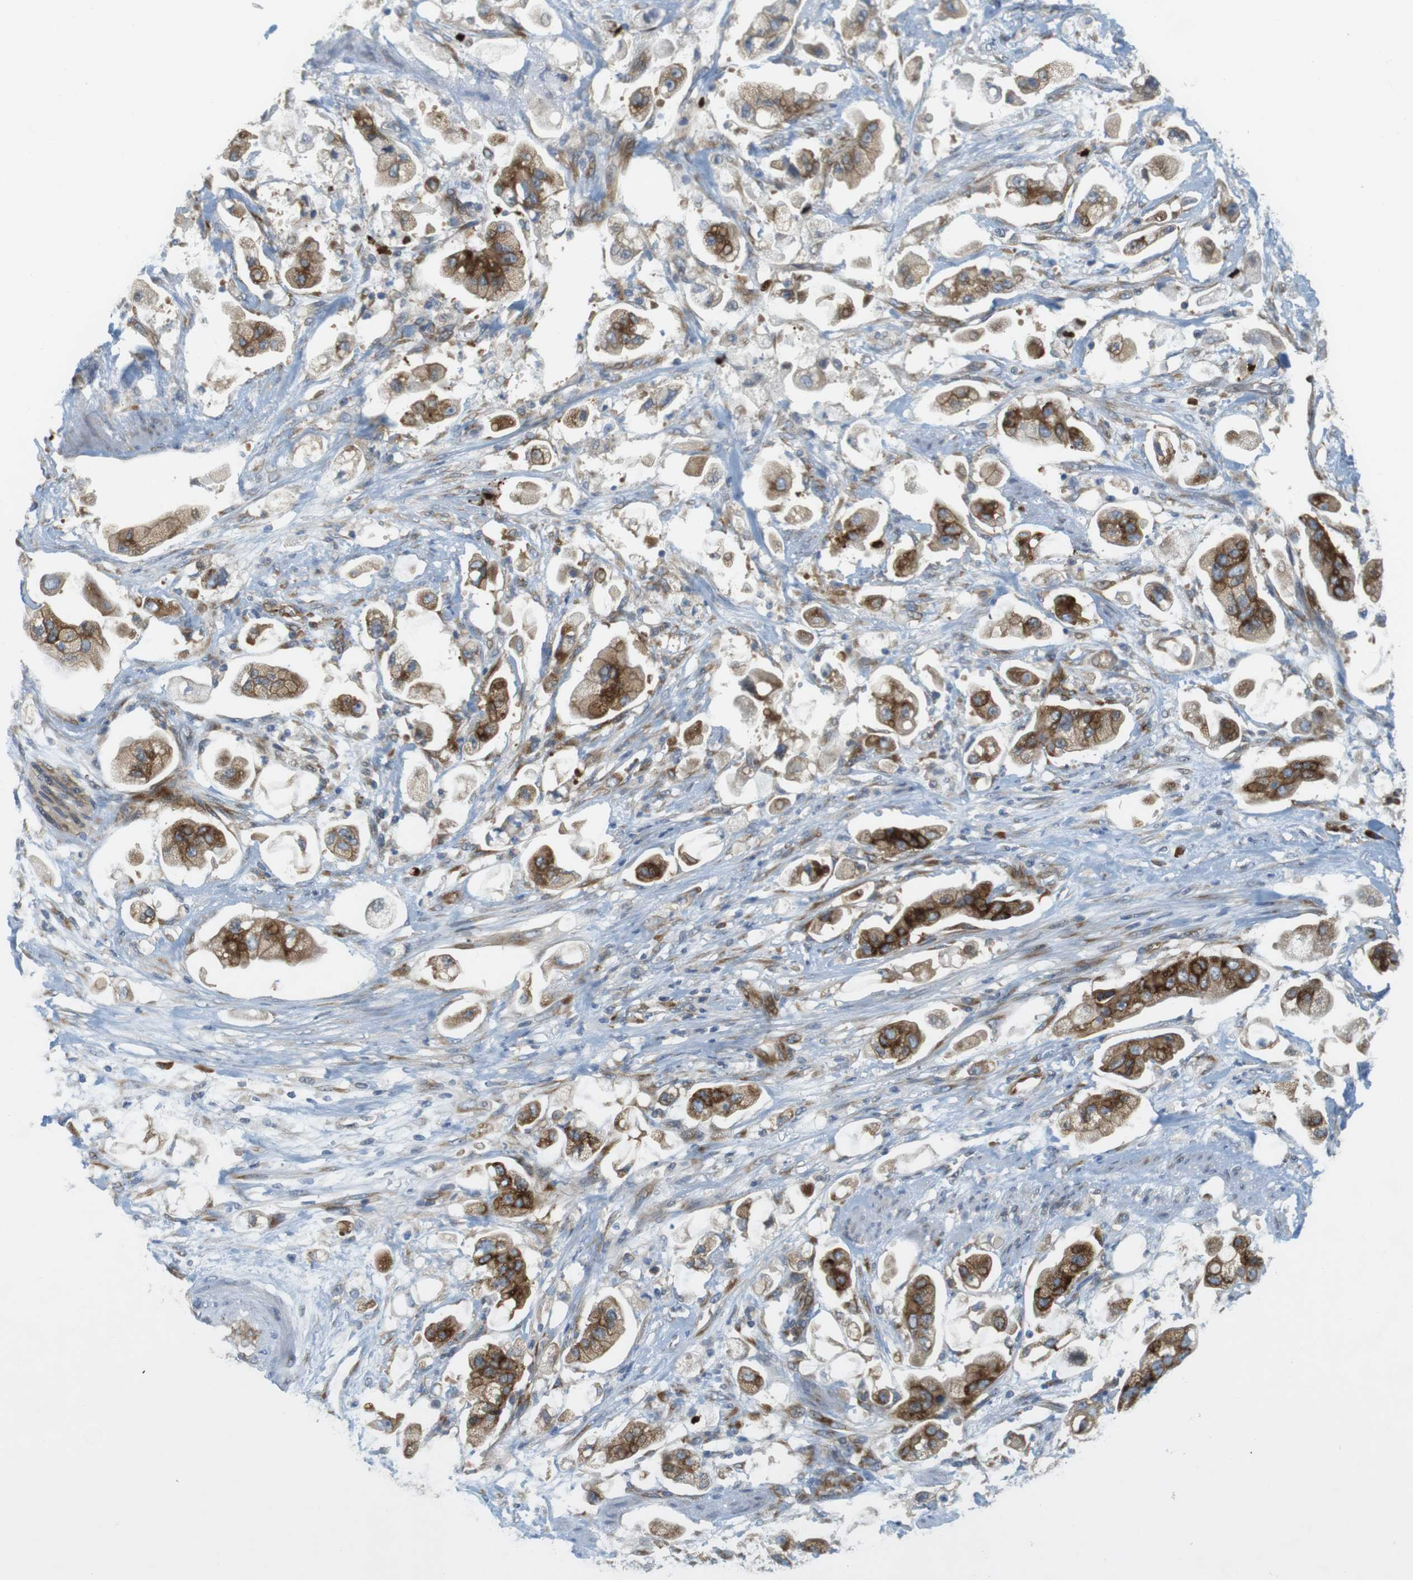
{"staining": {"intensity": "strong", "quantity": ">75%", "location": "cytoplasmic/membranous"}, "tissue": "stomach cancer", "cell_type": "Tumor cells", "image_type": "cancer", "snomed": [{"axis": "morphology", "description": "Adenocarcinoma, NOS"}, {"axis": "topography", "description": "Stomach"}], "caption": "The image displays immunohistochemical staining of stomach cancer (adenocarcinoma). There is strong cytoplasmic/membranous staining is present in approximately >75% of tumor cells.", "gene": "GJC3", "patient": {"sex": "male", "age": 62}}